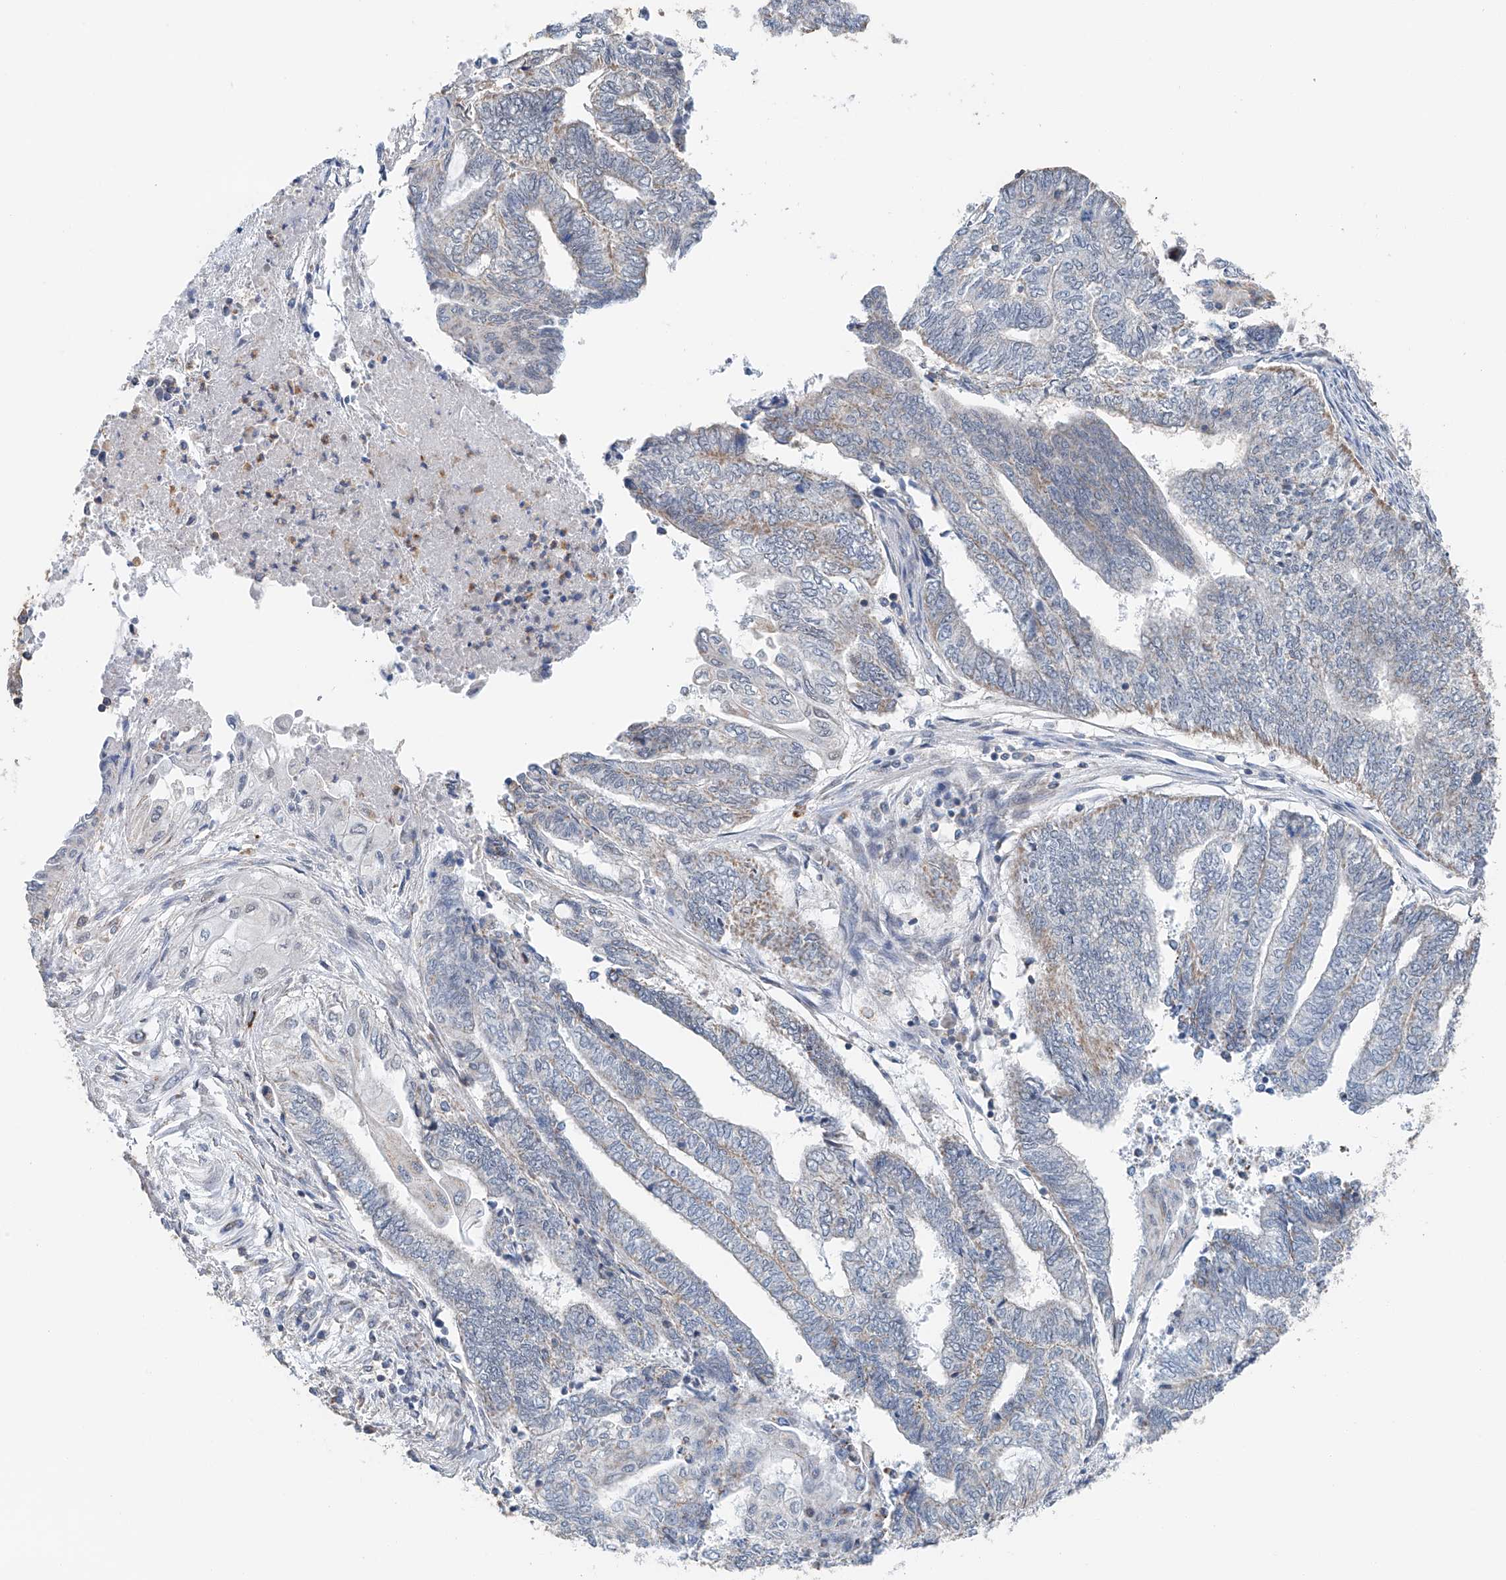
{"staining": {"intensity": "weak", "quantity": "<25%", "location": "cytoplasmic/membranous"}, "tissue": "endometrial cancer", "cell_type": "Tumor cells", "image_type": "cancer", "snomed": [{"axis": "morphology", "description": "Adenocarcinoma, NOS"}, {"axis": "topography", "description": "Uterus"}, {"axis": "topography", "description": "Endometrium"}], "caption": "Immunohistochemical staining of endometrial cancer displays no significant positivity in tumor cells.", "gene": "KLF15", "patient": {"sex": "female", "age": 70}}